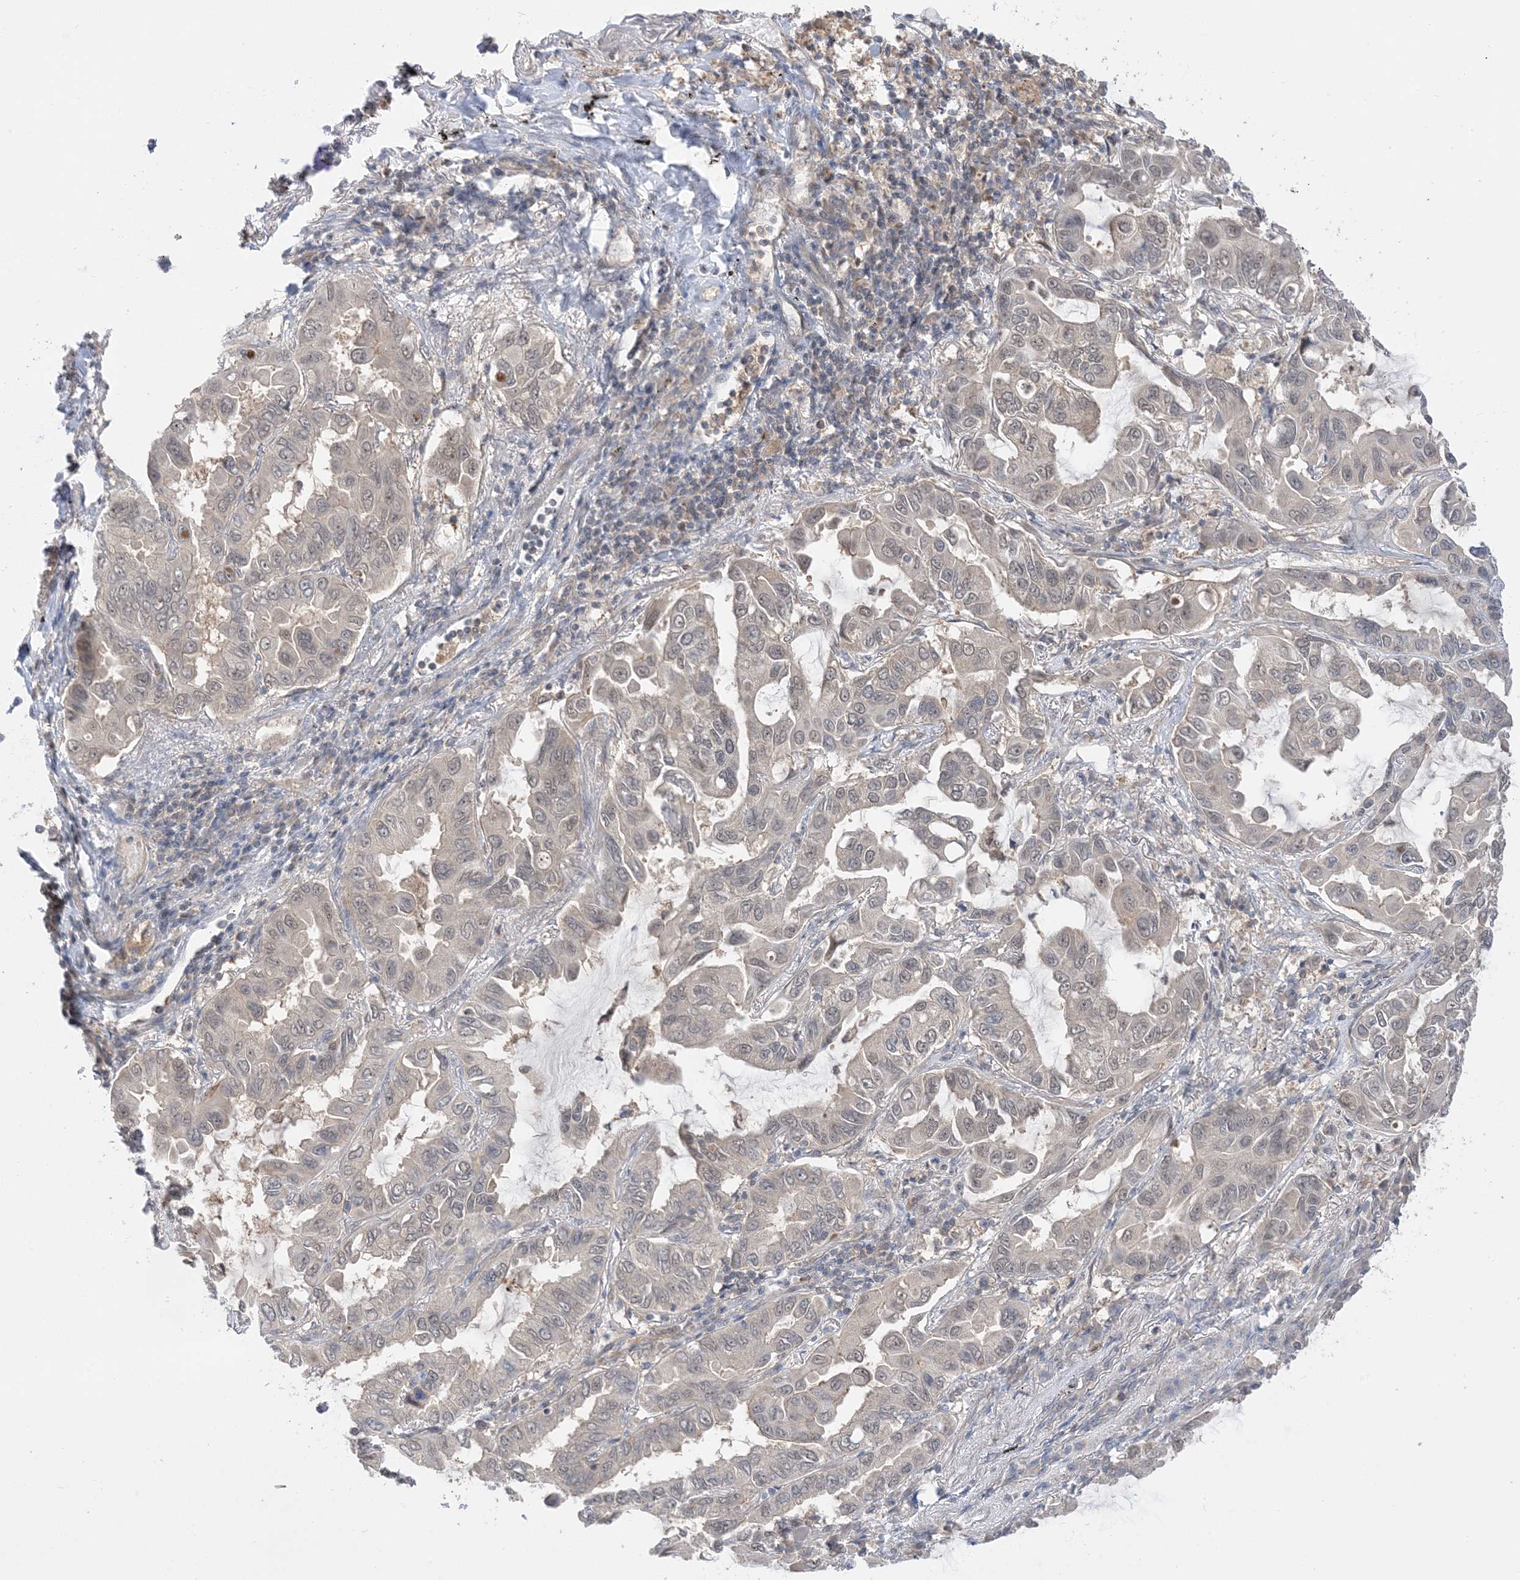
{"staining": {"intensity": "negative", "quantity": "none", "location": "none"}, "tissue": "lung cancer", "cell_type": "Tumor cells", "image_type": "cancer", "snomed": [{"axis": "morphology", "description": "Adenocarcinoma, NOS"}, {"axis": "topography", "description": "Lung"}], "caption": "Tumor cells are negative for brown protein staining in adenocarcinoma (lung).", "gene": "WDR26", "patient": {"sex": "male", "age": 64}}